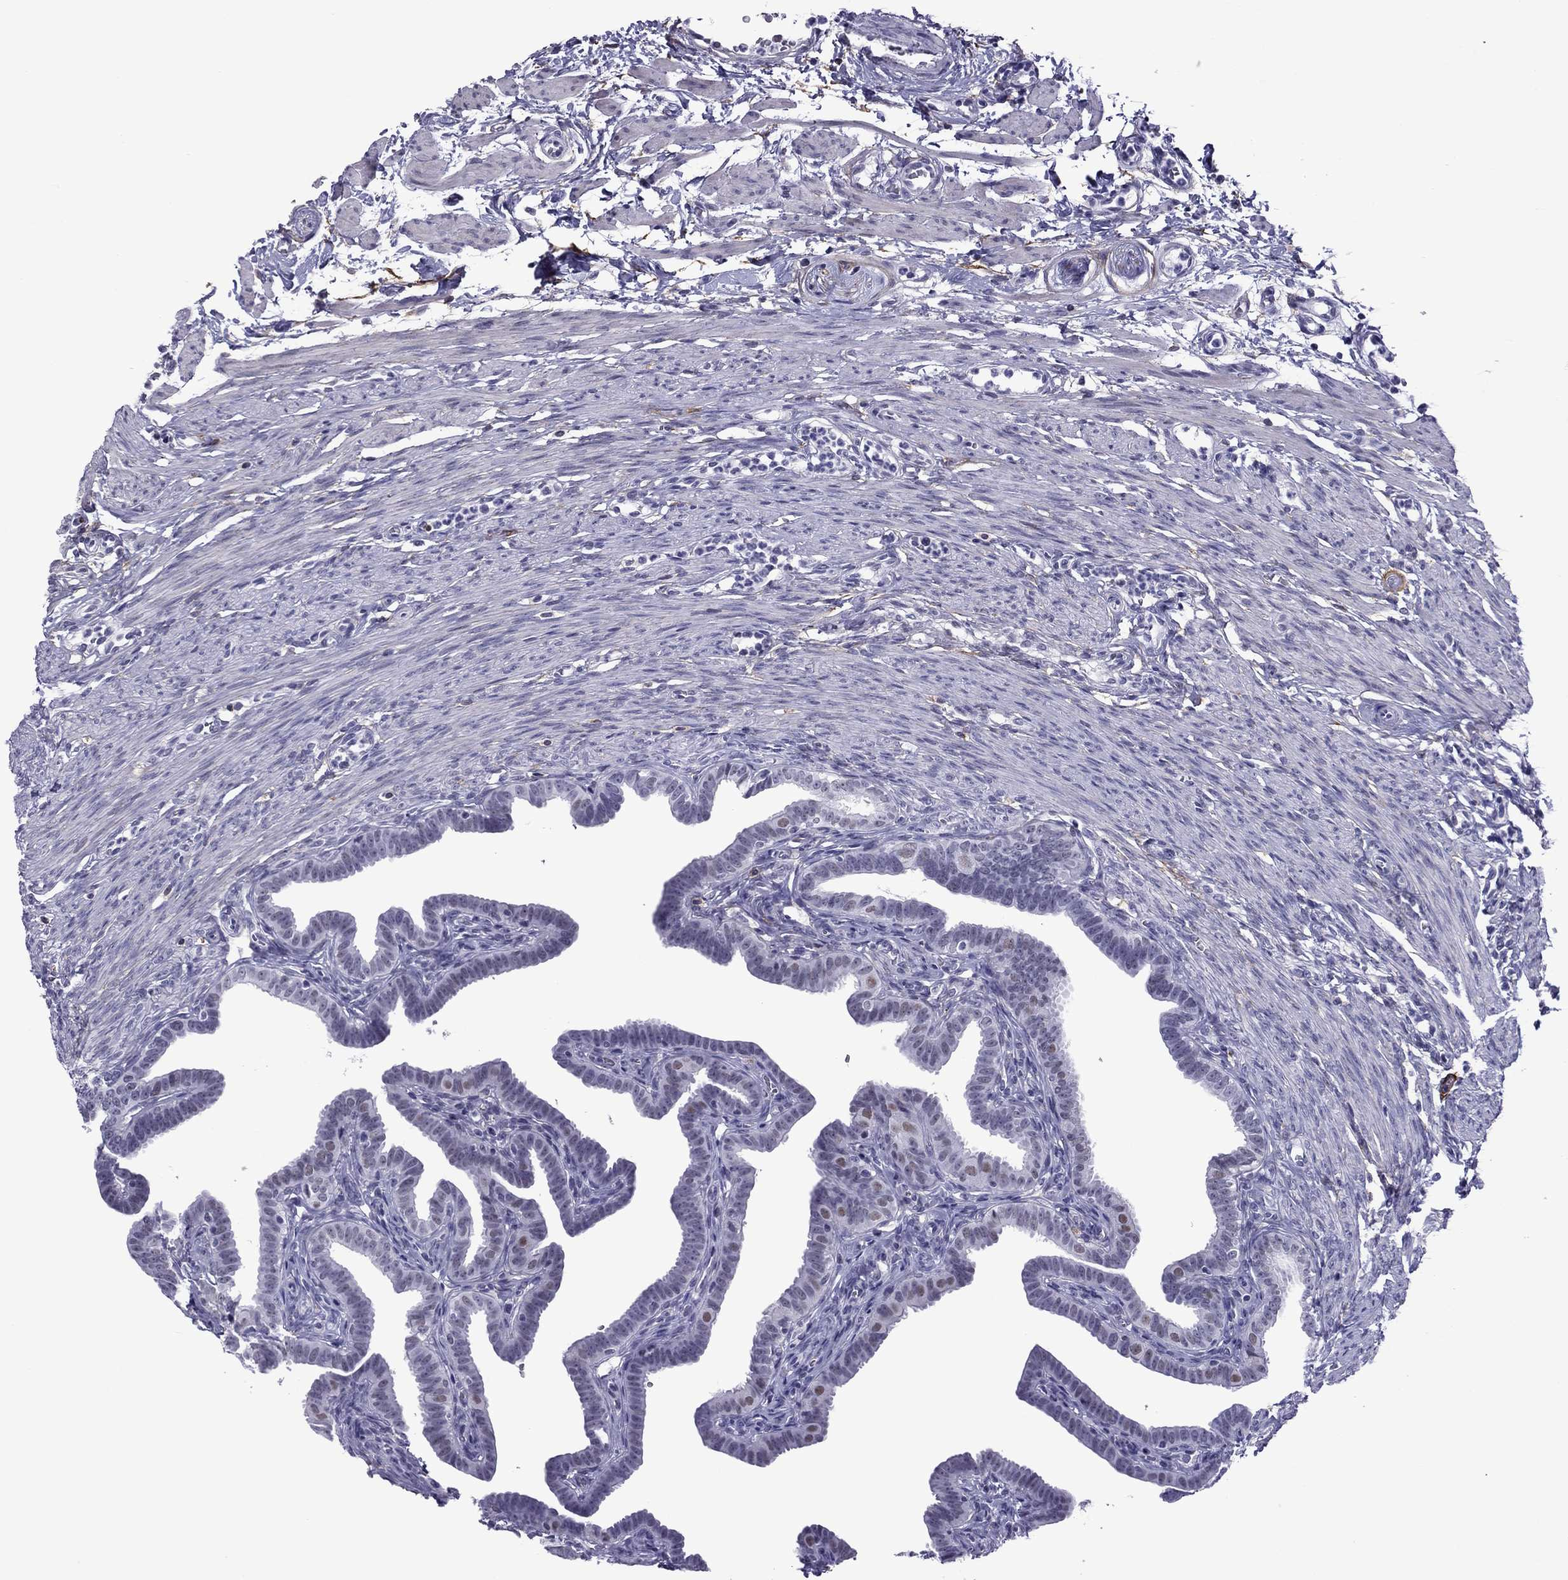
{"staining": {"intensity": "moderate", "quantity": "<25%", "location": "nuclear"}, "tissue": "fallopian tube", "cell_type": "Glandular cells", "image_type": "normal", "snomed": [{"axis": "morphology", "description": "Normal tissue, NOS"}, {"axis": "topography", "description": "Fallopian tube"}, {"axis": "topography", "description": "Ovary"}], "caption": "Fallopian tube stained for a protein (brown) displays moderate nuclear positive expression in approximately <25% of glandular cells.", "gene": "ZNF646", "patient": {"sex": "female", "age": 33}}